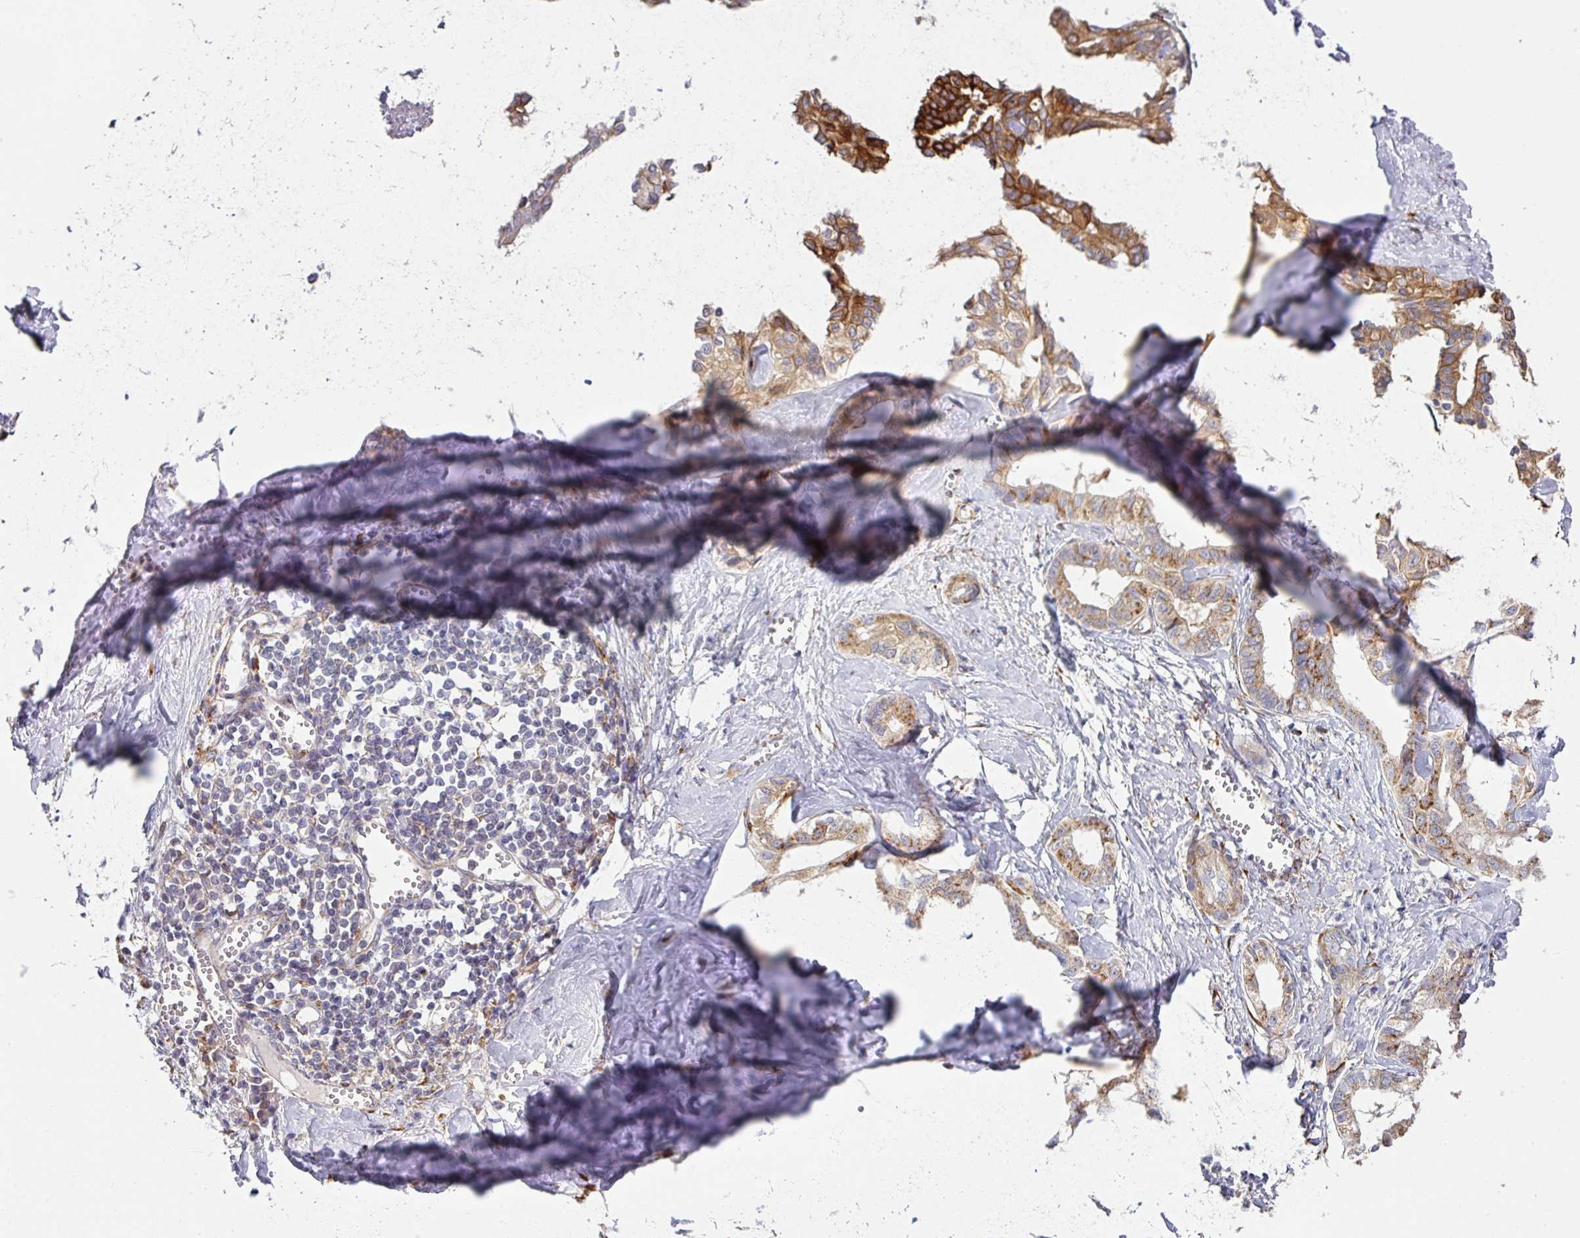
{"staining": {"intensity": "strong", "quantity": "<25%", "location": "cytoplasmic/membranous"}, "tissue": "liver cancer", "cell_type": "Tumor cells", "image_type": "cancer", "snomed": [{"axis": "morphology", "description": "Cholangiocarcinoma"}, {"axis": "topography", "description": "Liver"}], "caption": "Liver cancer stained with immunohistochemistry demonstrates strong cytoplasmic/membranous positivity in approximately <25% of tumor cells. The staining was performed using DAB (3,3'-diaminobenzidine), with brown indicating positive protein expression. Nuclei are stained blue with hematoxylin.", "gene": "ZNF268", "patient": {"sex": "female", "age": 77}}